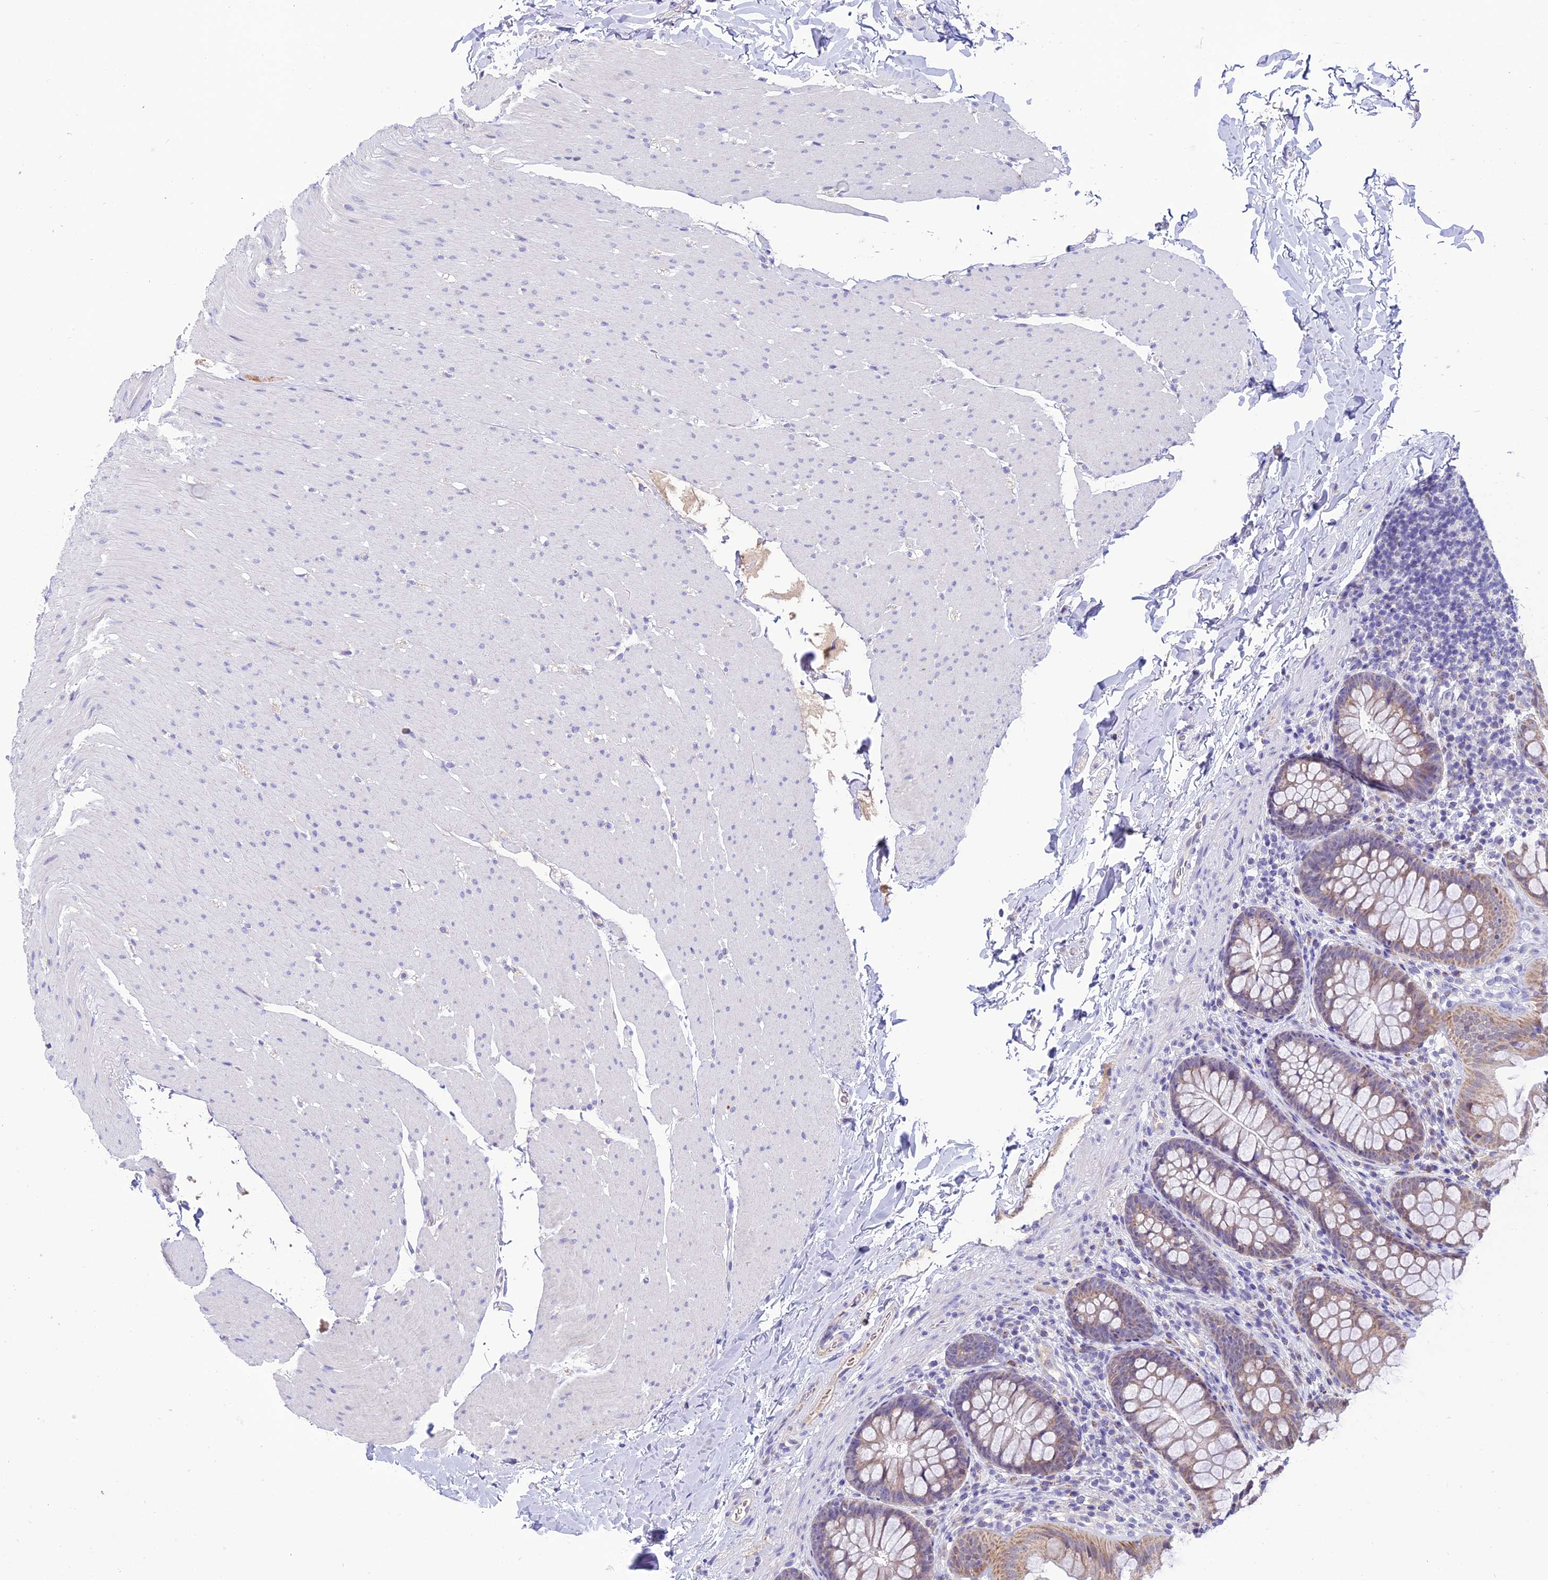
{"staining": {"intensity": "negative", "quantity": "none", "location": "none"}, "tissue": "colon", "cell_type": "Endothelial cells", "image_type": "normal", "snomed": [{"axis": "morphology", "description": "Normal tissue, NOS"}, {"axis": "topography", "description": "Colon"}], "caption": "High magnification brightfield microscopy of unremarkable colon stained with DAB (3,3'-diaminobenzidine) (brown) and counterstained with hematoxylin (blue): endothelial cells show no significant expression. (DAB (3,3'-diaminobenzidine) IHC with hematoxylin counter stain).", "gene": "SLC10A1", "patient": {"sex": "female", "age": 62}}